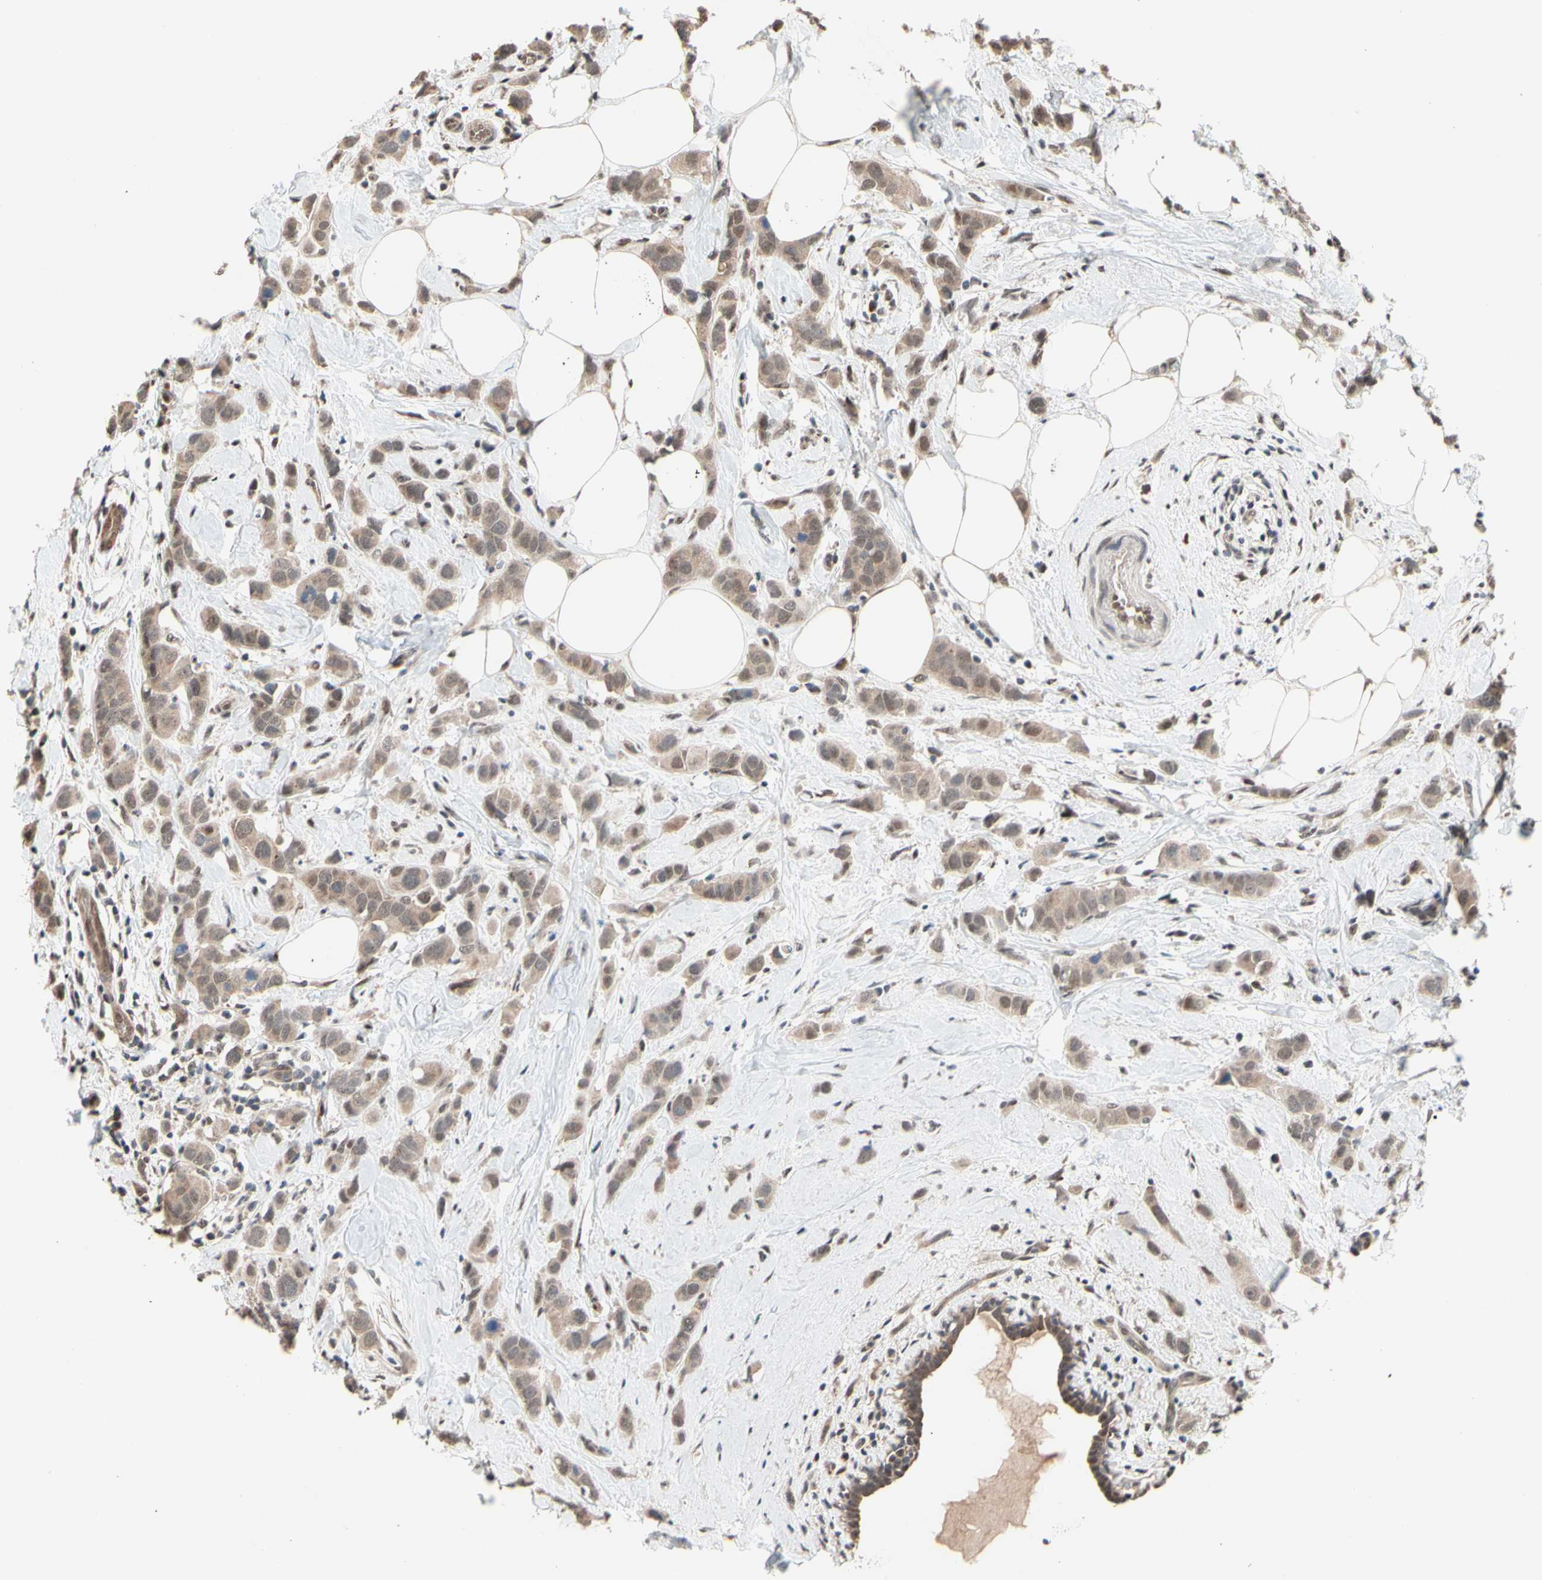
{"staining": {"intensity": "weak", "quantity": ">75%", "location": "cytoplasmic/membranous"}, "tissue": "breast cancer", "cell_type": "Tumor cells", "image_type": "cancer", "snomed": [{"axis": "morphology", "description": "Normal tissue, NOS"}, {"axis": "morphology", "description": "Duct carcinoma"}, {"axis": "topography", "description": "Breast"}], "caption": "The micrograph reveals staining of infiltrating ductal carcinoma (breast), revealing weak cytoplasmic/membranous protein positivity (brown color) within tumor cells. Nuclei are stained in blue.", "gene": "NGEF", "patient": {"sex": "female", "age": 50}}